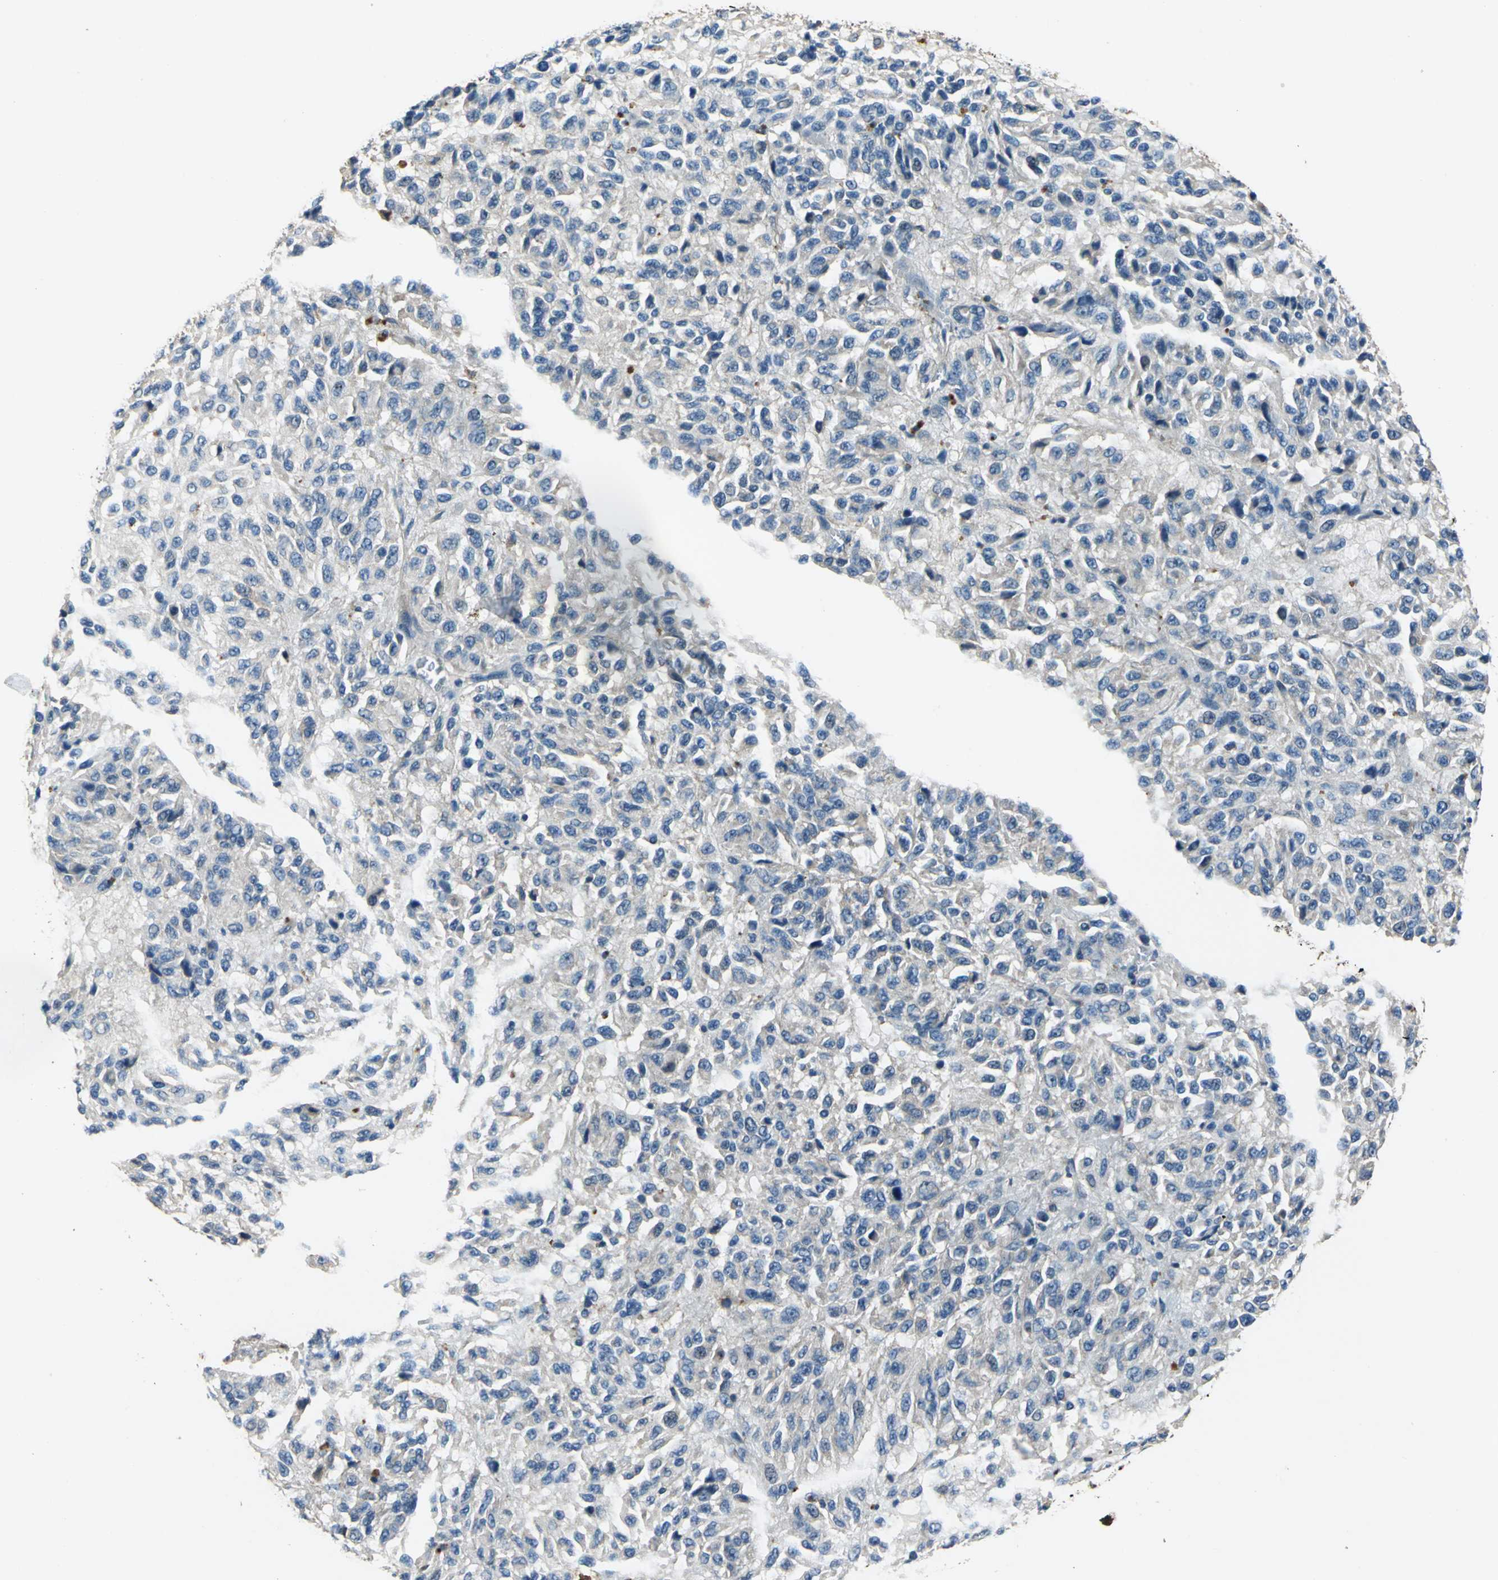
{"staining": {"intensity": "weak", "quantity": "<25%", "location": "cytoplasmic/membranous"}, "tissue": "melanoma", "cell_type": "Tumor cells", "image_type": "cancer", "snomed": [{"axis": "morphology", "description": "Malignant melanoma, Metastatic site"}, {"axis": "topography", "description": "Lung"}], "caption": "Immunohistochemistry (IHC) histopathology image of neoplastic tissue: malignant melanoma (metastatic site) stained with DAB (3,3'-diaminobenzidine) exhibits no significant protein staining in tumor cells.", "gene": "DDX3Y", "patient": {"sex": "male", "age": 64}}